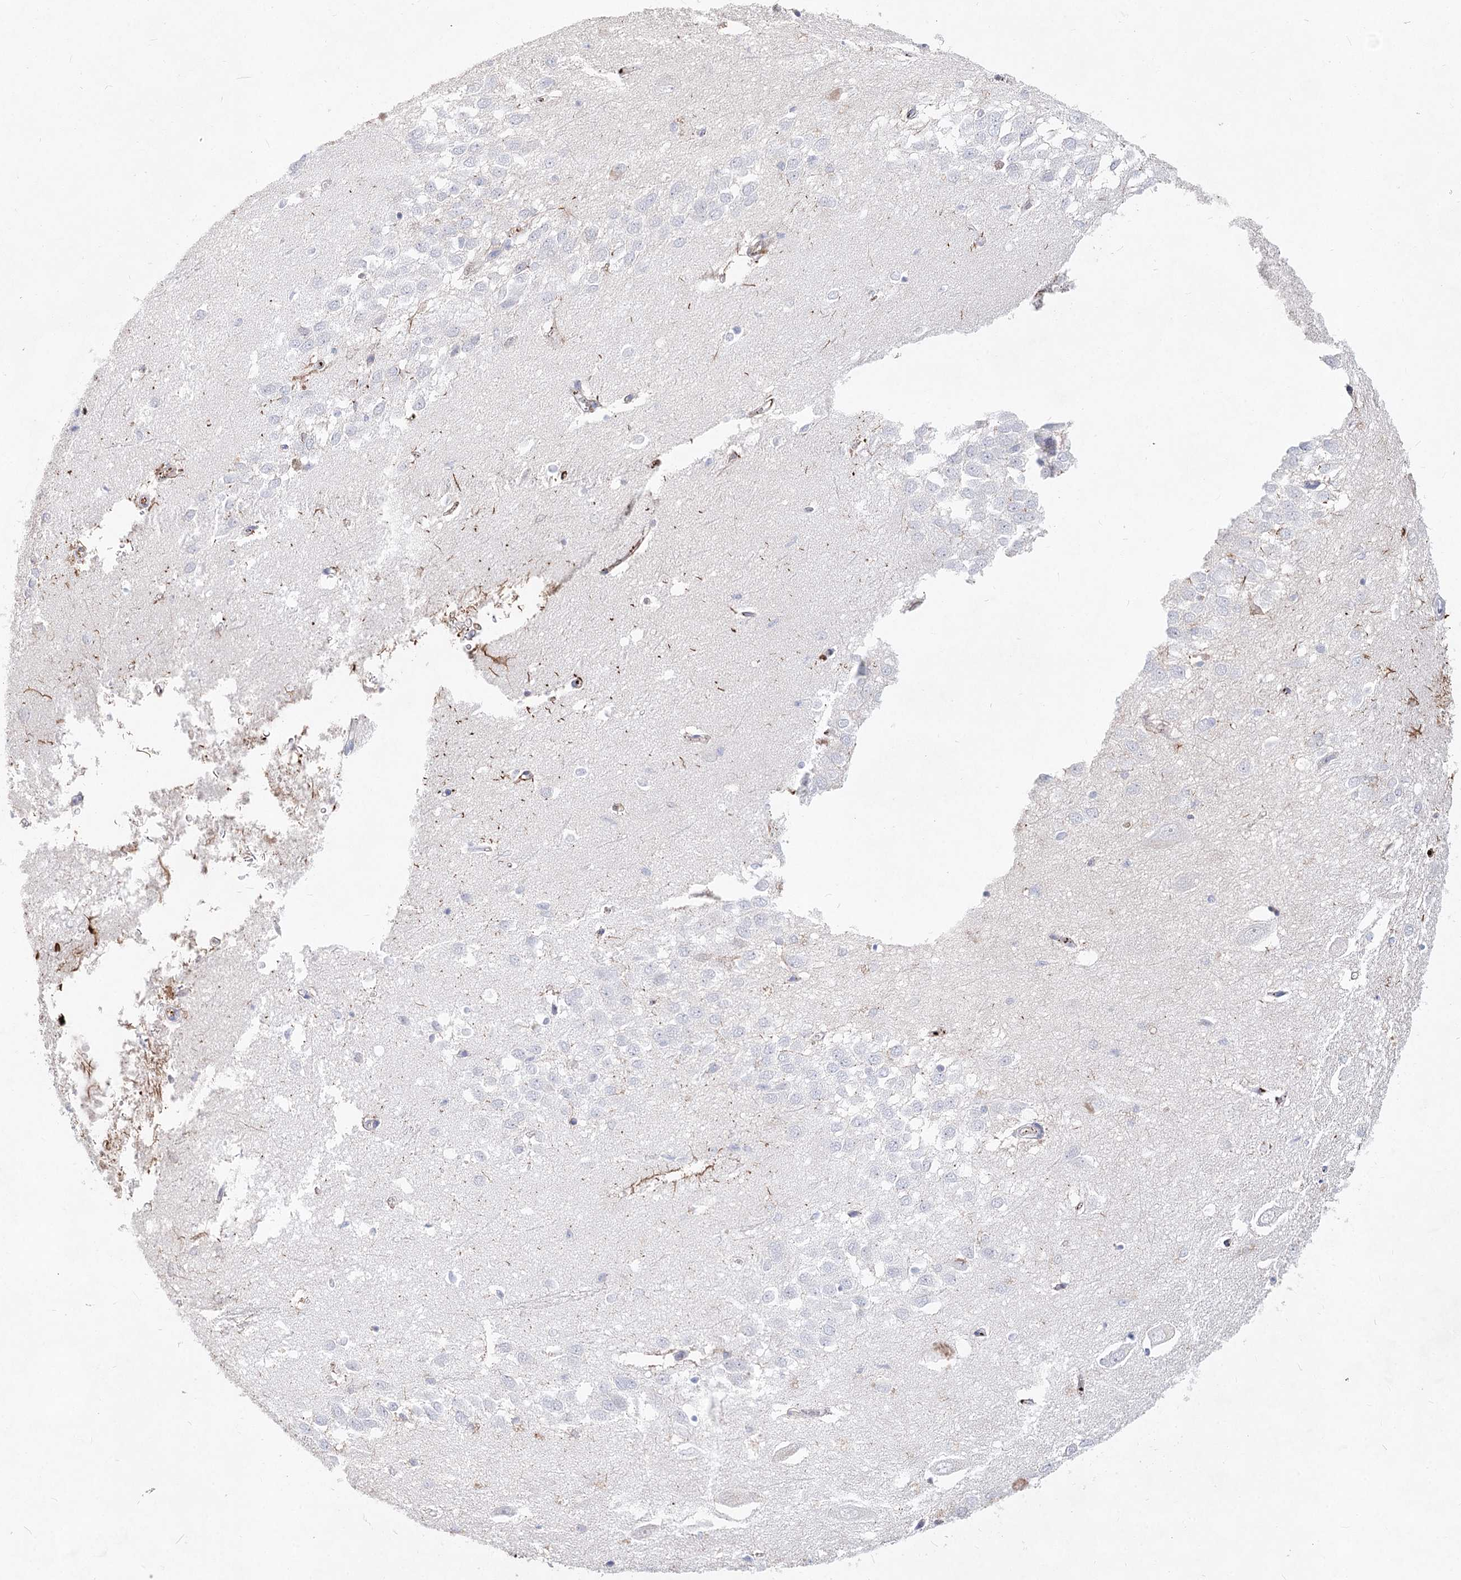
{"staining": {"intensity": "negative", "quantity": "none", "location": "none"}, "tissue": "hippocampus", "cell_type": "Glial cells", "image_type": "normal", "snomed": [{"axis": "morphology", "description": "Normal tissue, NOS"}, {"axis": "topography", "description": "Hippocampus"}], "caption": "An immunohistochemistry (IHC) photomicrograph of benign hippocampus is shown. There is no staining in glial cells of hippocampus. (DAB immunohistochemistry (IHC), high magnification).", "gene": "TASOR2", "patient": {"sex": "female", "age": 64}}